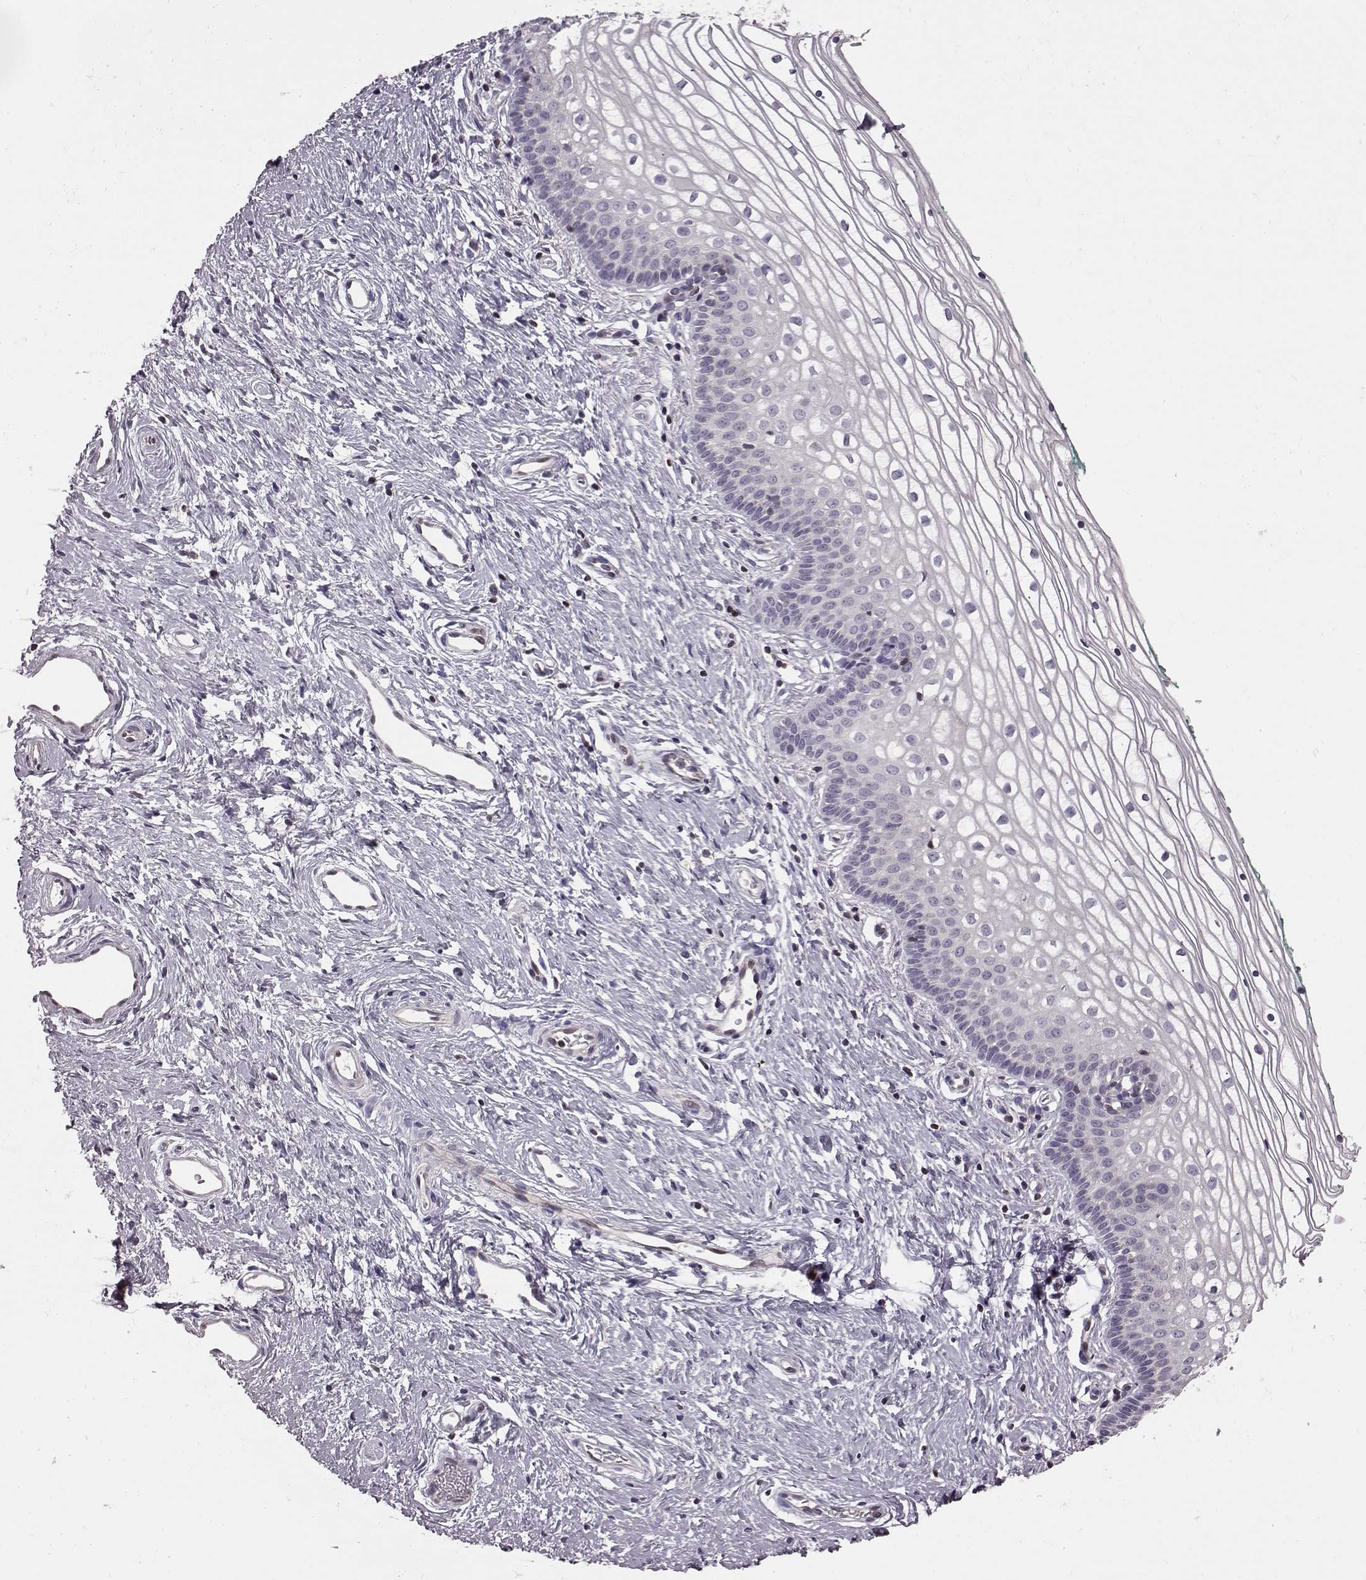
{"staining": {"intensity": "negative", "quantity": "none", "location": "none"}, "tissue": "vagina", "cell_type": "Squamous epithelial cells", "image_type": "normal", "snomed": [{"axis": "morphology", "description": "Normal tissue, NOS"}, {"axis": "topography", "description": "Vagina"}], "caption": "Vagina stained for a protein using immunohistochemistry exhibits no positivity squamous epithelial cells.", "gene": "CDC42SE1", "patient": {"sex": "female", "age": 36}}